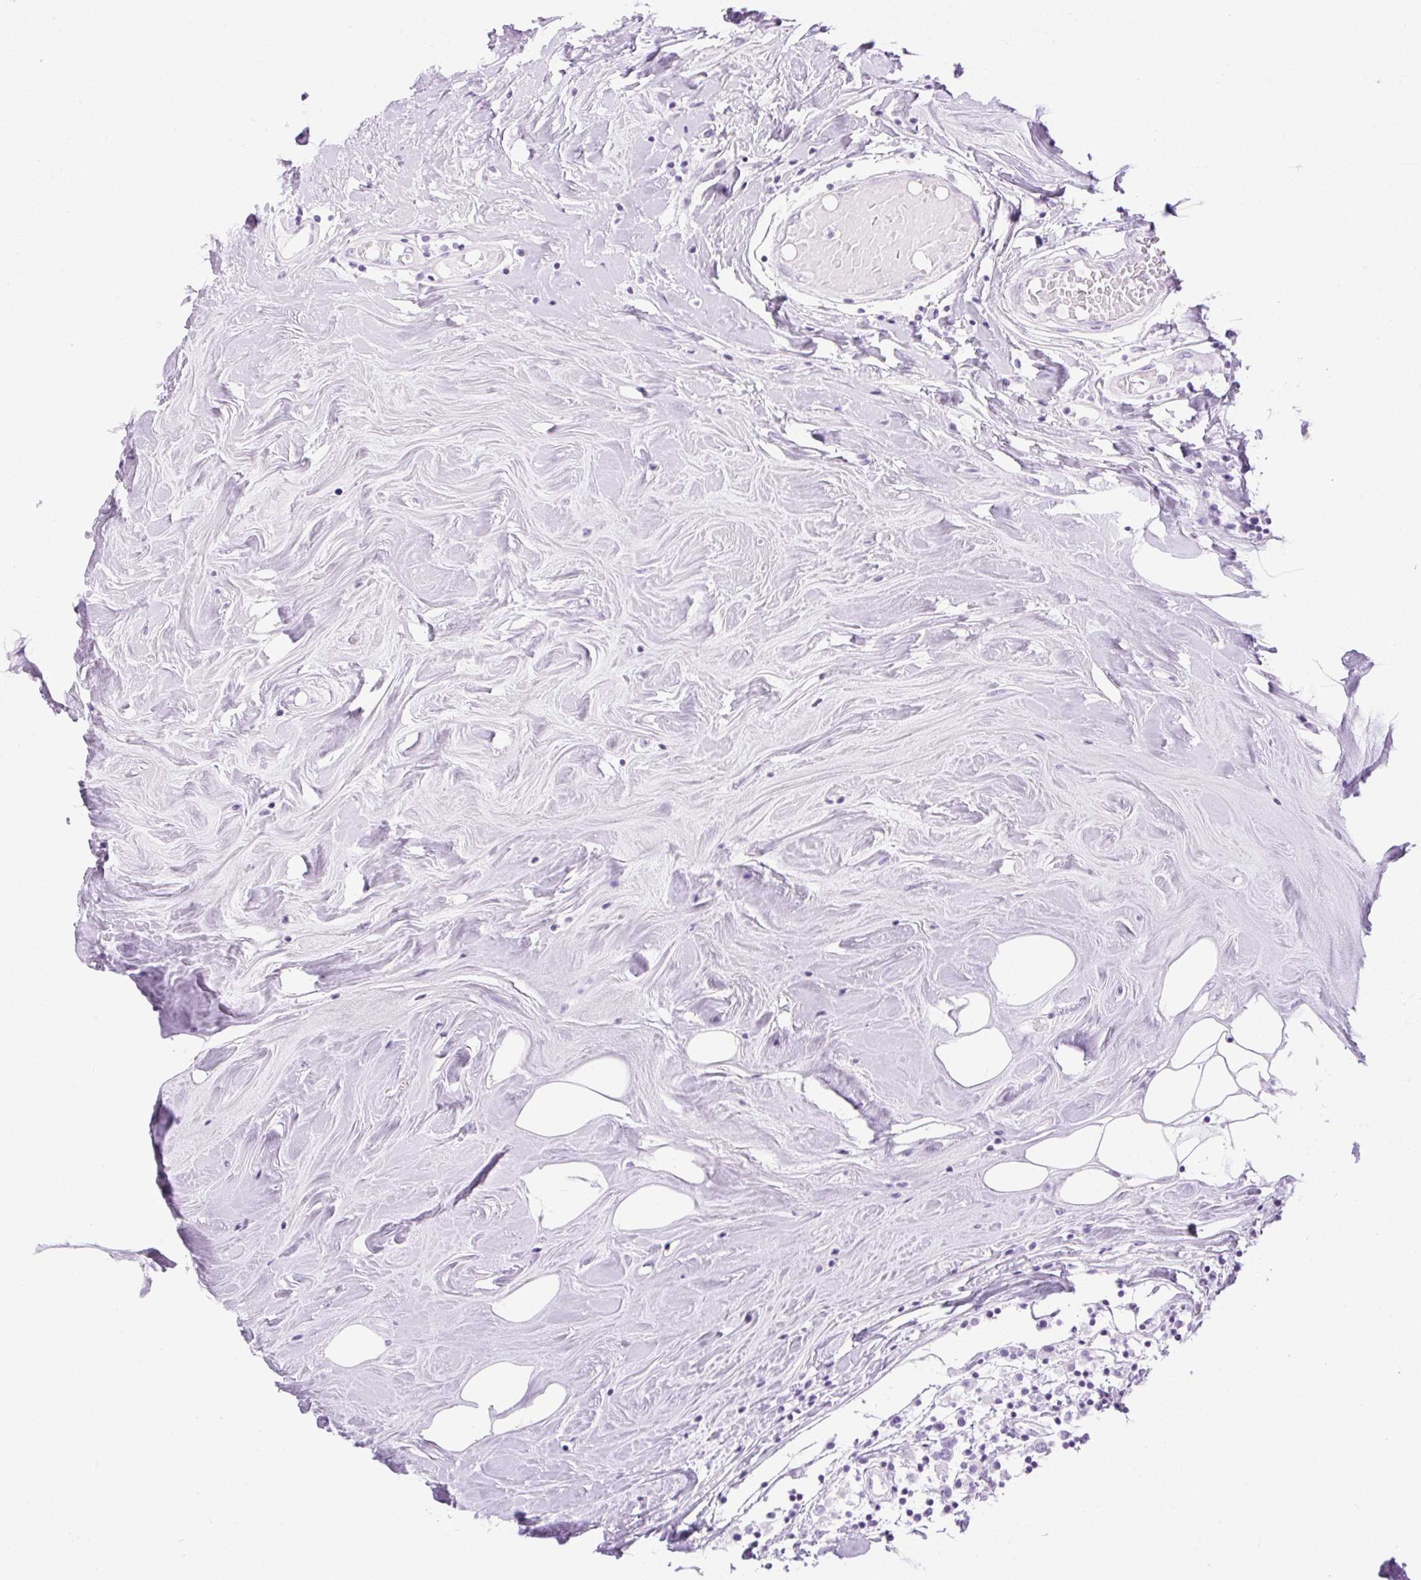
{"staining": {"intensity": "negative", "quantity": "none", "location": "none"}, "tissue": "breast cancer", "cell_type": "Tumor cells", "image_type": "cancer", "snomed": [{"axis": "morphology", "description": "Duct carcinoma"}, {"axis": "topography", "description": "Breast"}], "caption": "Tumor cells show no significant expression in infiltrating ductal carcinoma (breast).", "gene": "SPRR4", "patient": {"sex": "female", "age": 61}}